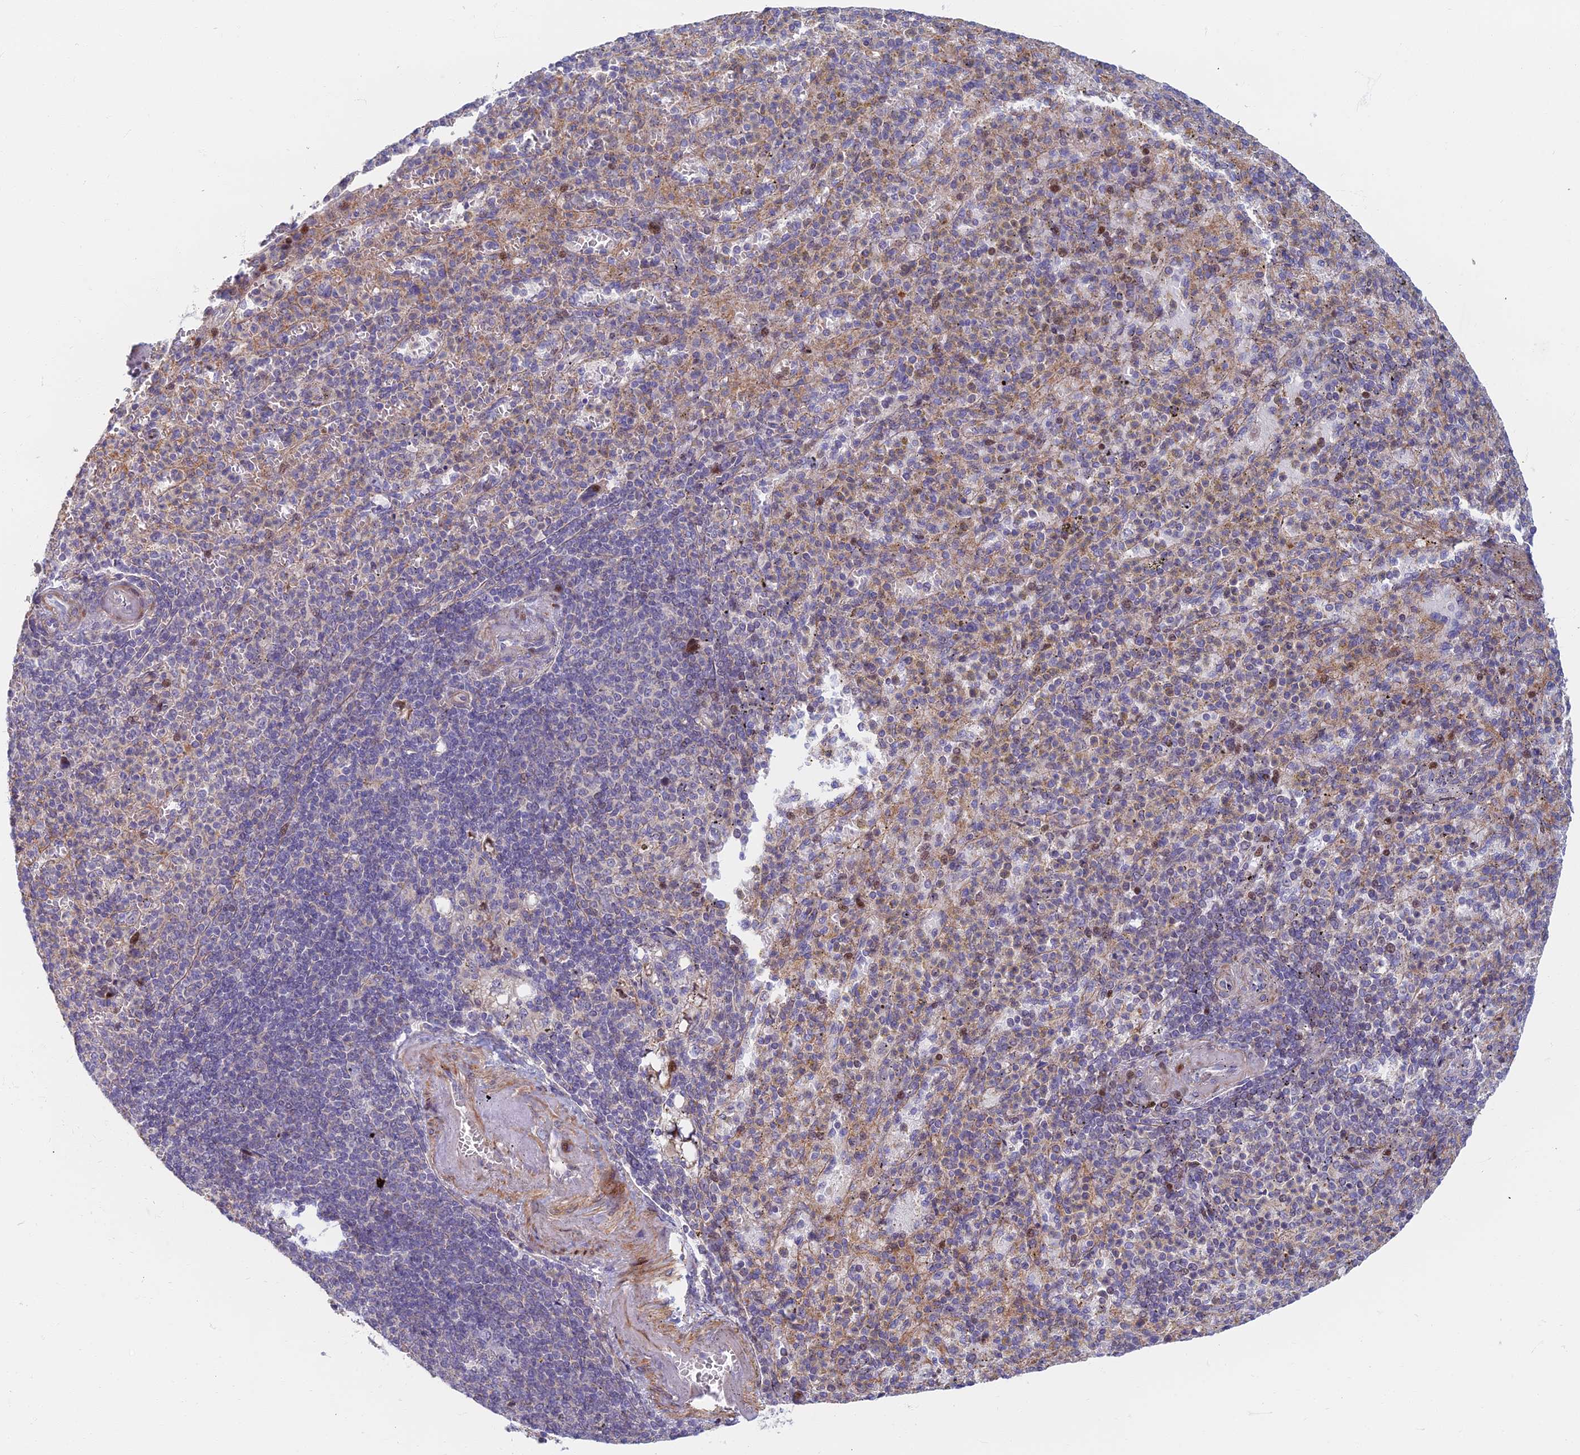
{"staining": {"intensity": "weak", "quantity": "<25%", "location": "nuclear"}, "tissue": "spleen", "cell_type": "Cells in red pulp", "image_type": "normal", "snomed": [{"axis": "morphology", "description": "Normal tissue, NOS"}, {"axis": "topography", "description": "Spleen"}], "caption": "High magnification brightfield microscopy of benign spleen stained with DAB (brown) and counterstained with hematoxylin (blue): cells in red pulp show no significant positivity. (Immunohistochemistry (ihc), brightfield microscopy, high magnification).", "gene": "C15orf40", "patient": {"sex": "female", "age": 74}}